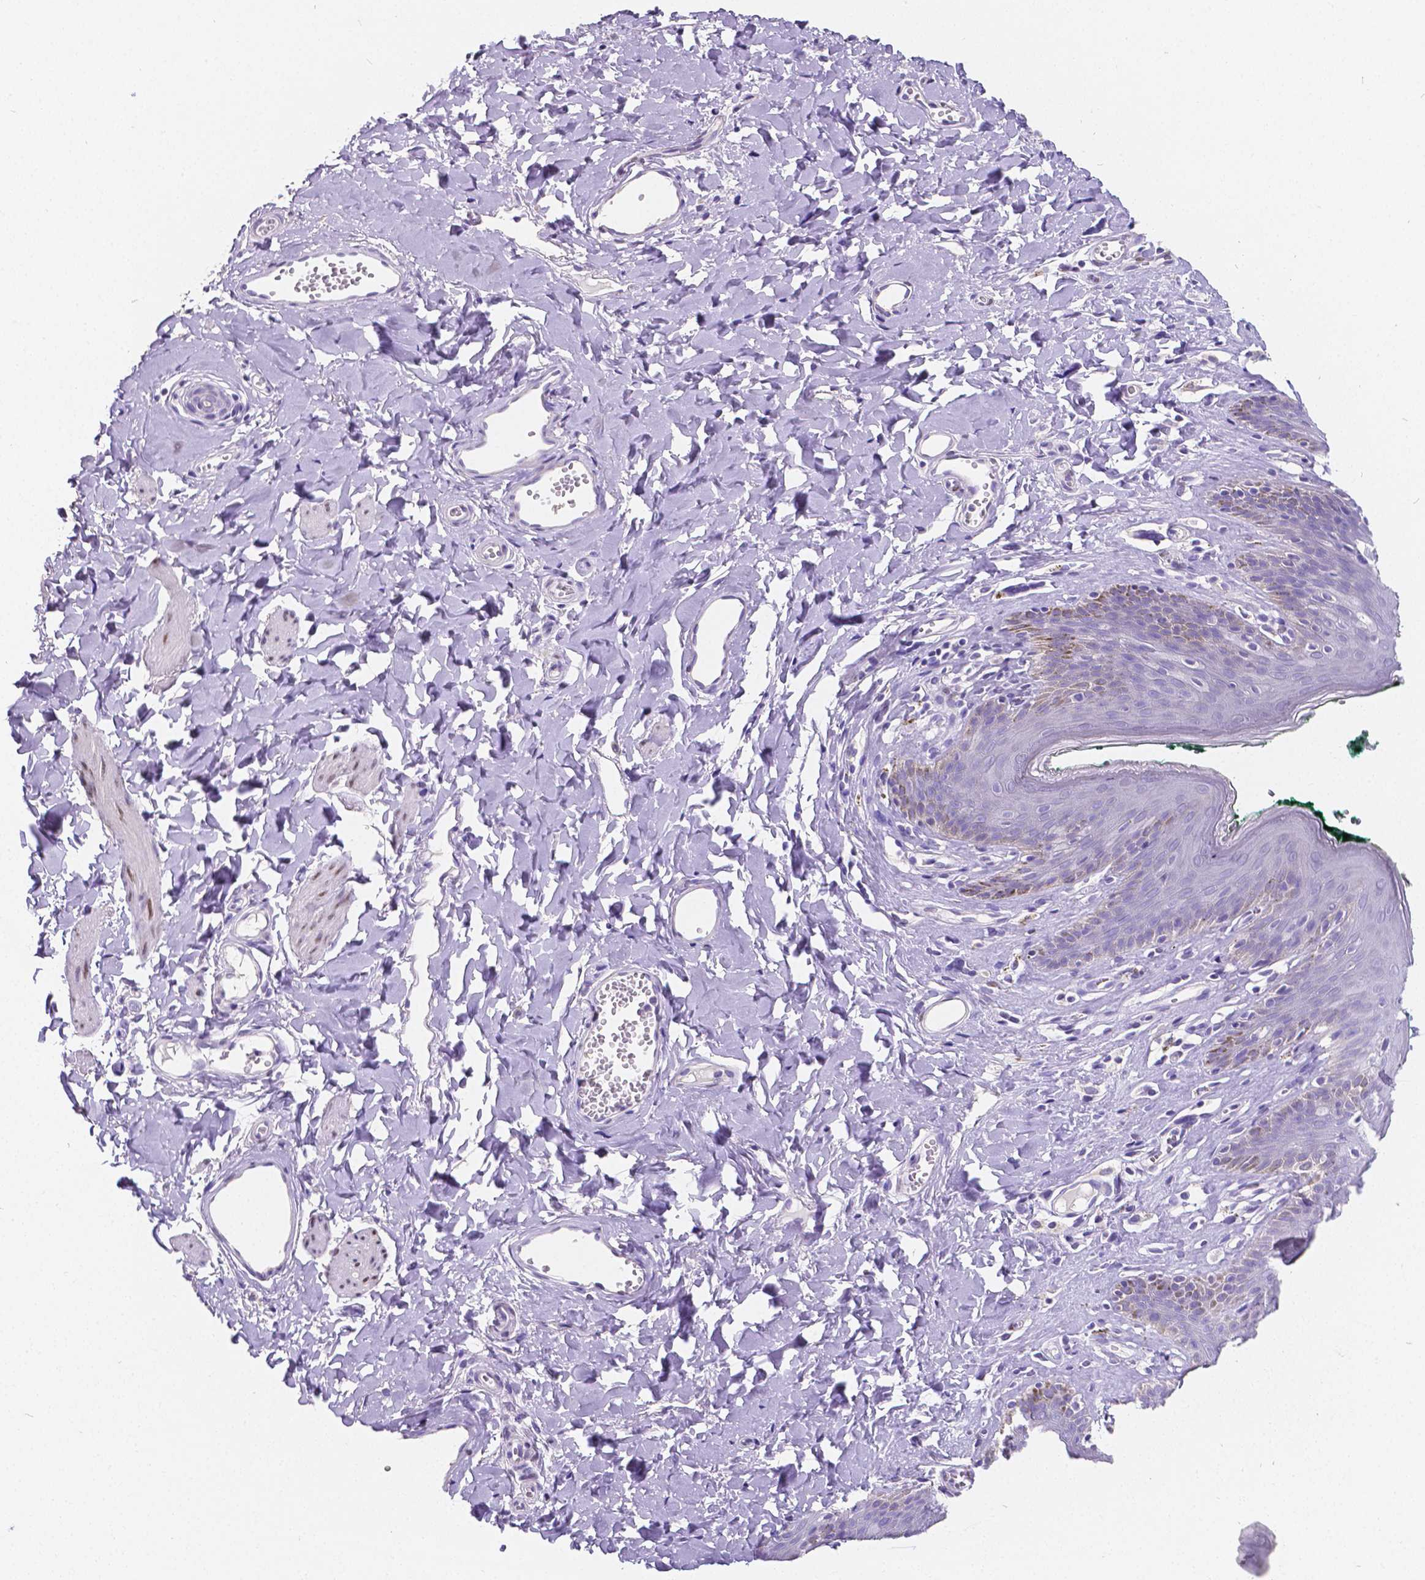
{"staining": {"intensity": "negative", "quantity": "none", "location": "none"}, "tissue": "skin", "cell_type": "Epidermal cells", "image_type": "normal", "snomed": [{"axis": "morphology", "description": "Normal tissue, NOS"}, {"axis": "topography", "description": "Vulva"}, {"axis": "topography", "description": "Peripheral nerve tissue"}], "caption": "Protein analysis of unremarkable skin demonstrates no significant staining in epidermal cells.", "gene": "SATB2", "patient": {"sex": "female", "age": 66}}